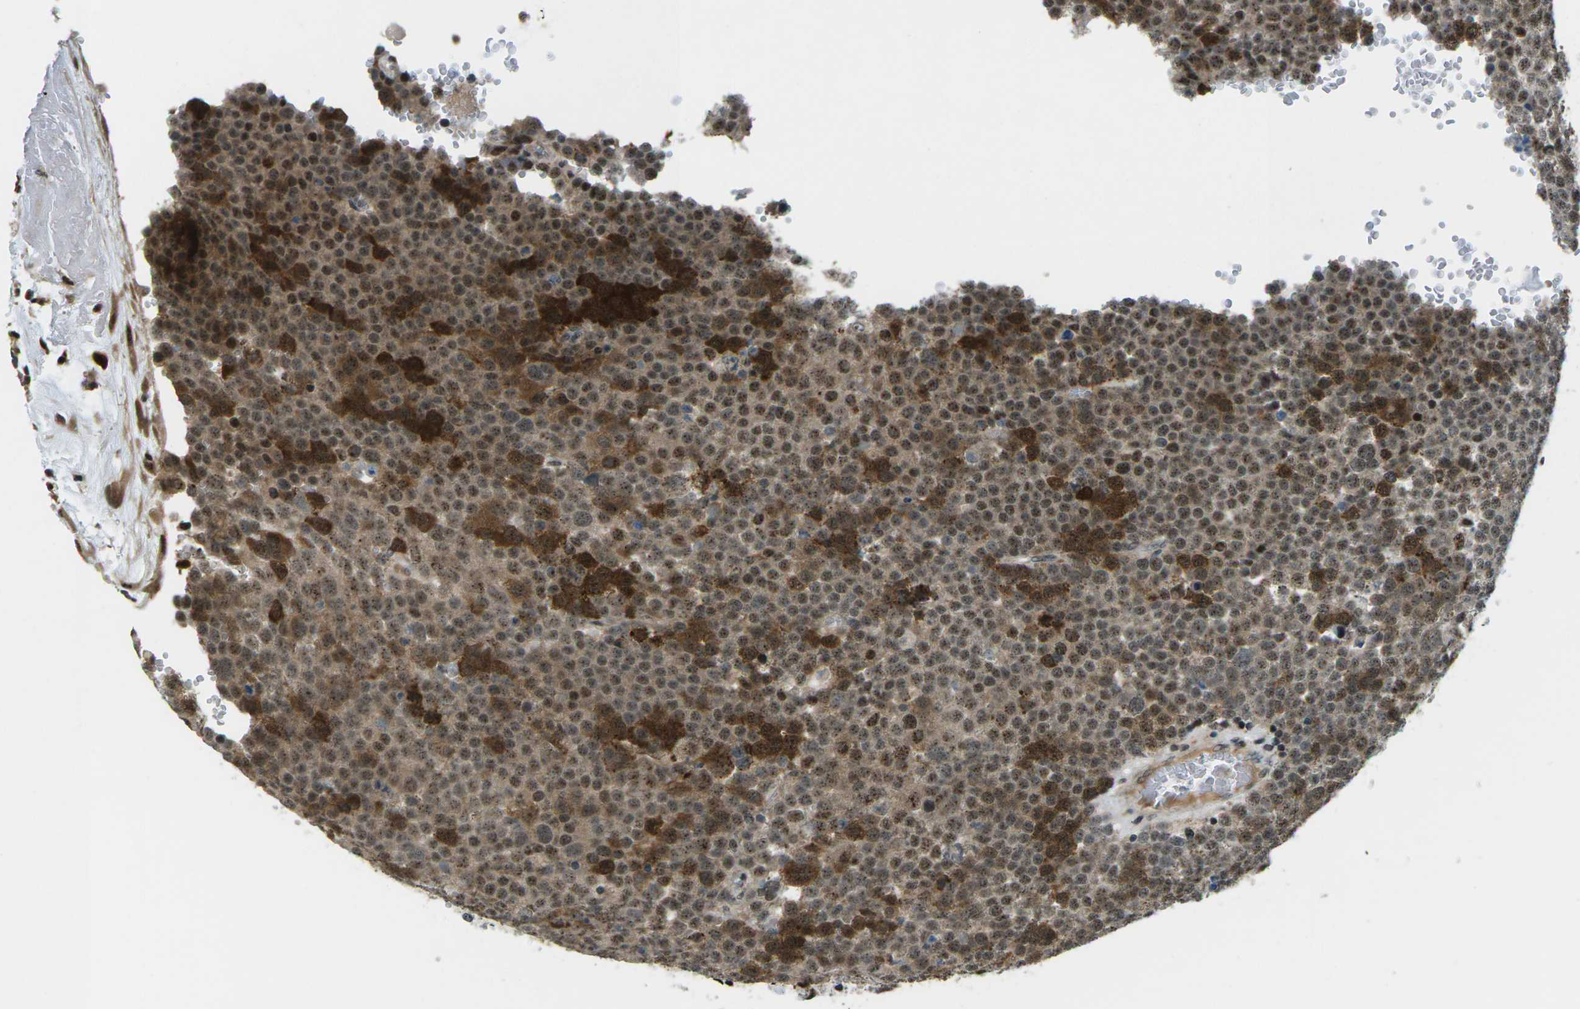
{"staining": {"intensity": "moderate", "quantity": ">75%", "location": "cytoplasmic/membranous,nuclear"}, "tissue": "testis cancer", "cell_type": "Tumor cells", "image_type": "cancer", "snomed": [{"axis": "morphology", "description": "Seminoma, NOS"}, {"axis": "topography", "description": "Testis"}], "caption": "This photomicrograph reveals IHC staining of human testis cancer, with medium moderate cytoplasmic/membranous and nuclear expression in about >75% of tumor cells.", "gene": "UBE2S", "patient": {"sex": "male", "age": 71}}